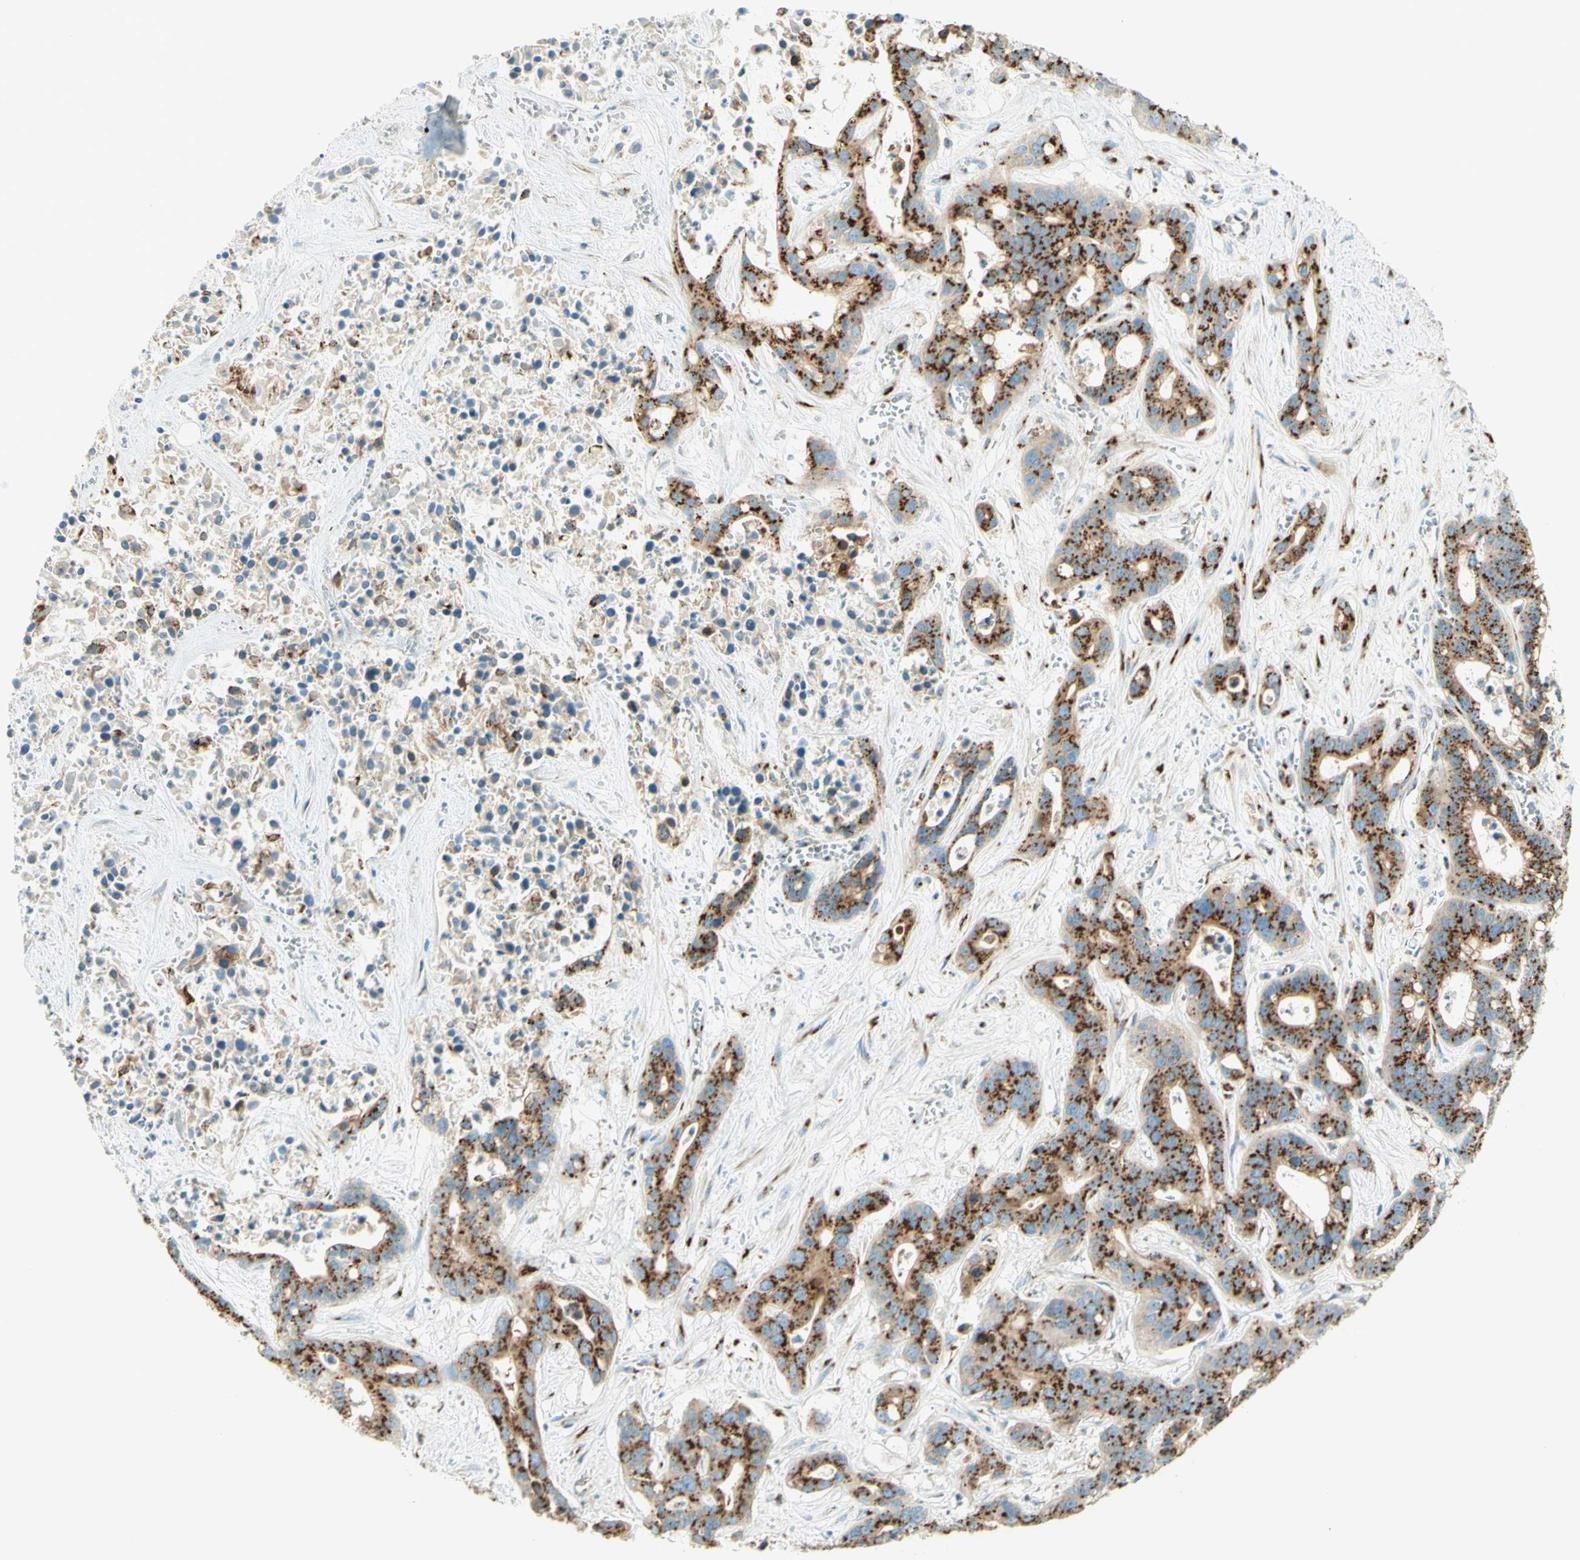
{"staining": {"intensity": "strong", "quantity": ">75%", "location": "cytoplasmic/membranous"}, "tissue": "liver cancer", "cell_type": "Tumor cells", "image_type": "cancer", "snomed": [{"axis": "morphology", "description": "Cholangiocarcinoma"}, {"axis": "topography", "description": "Liver"}], "caption": "Strong cytoplasmic/membranous staining for a protein is identified in about >75% of tumor cells of liver cancer (cholangiocarcinoma) using immunohistochemistry (IHC).", "gene": "GOLGB1", "patient": {"sex": "female", "age": 65}}